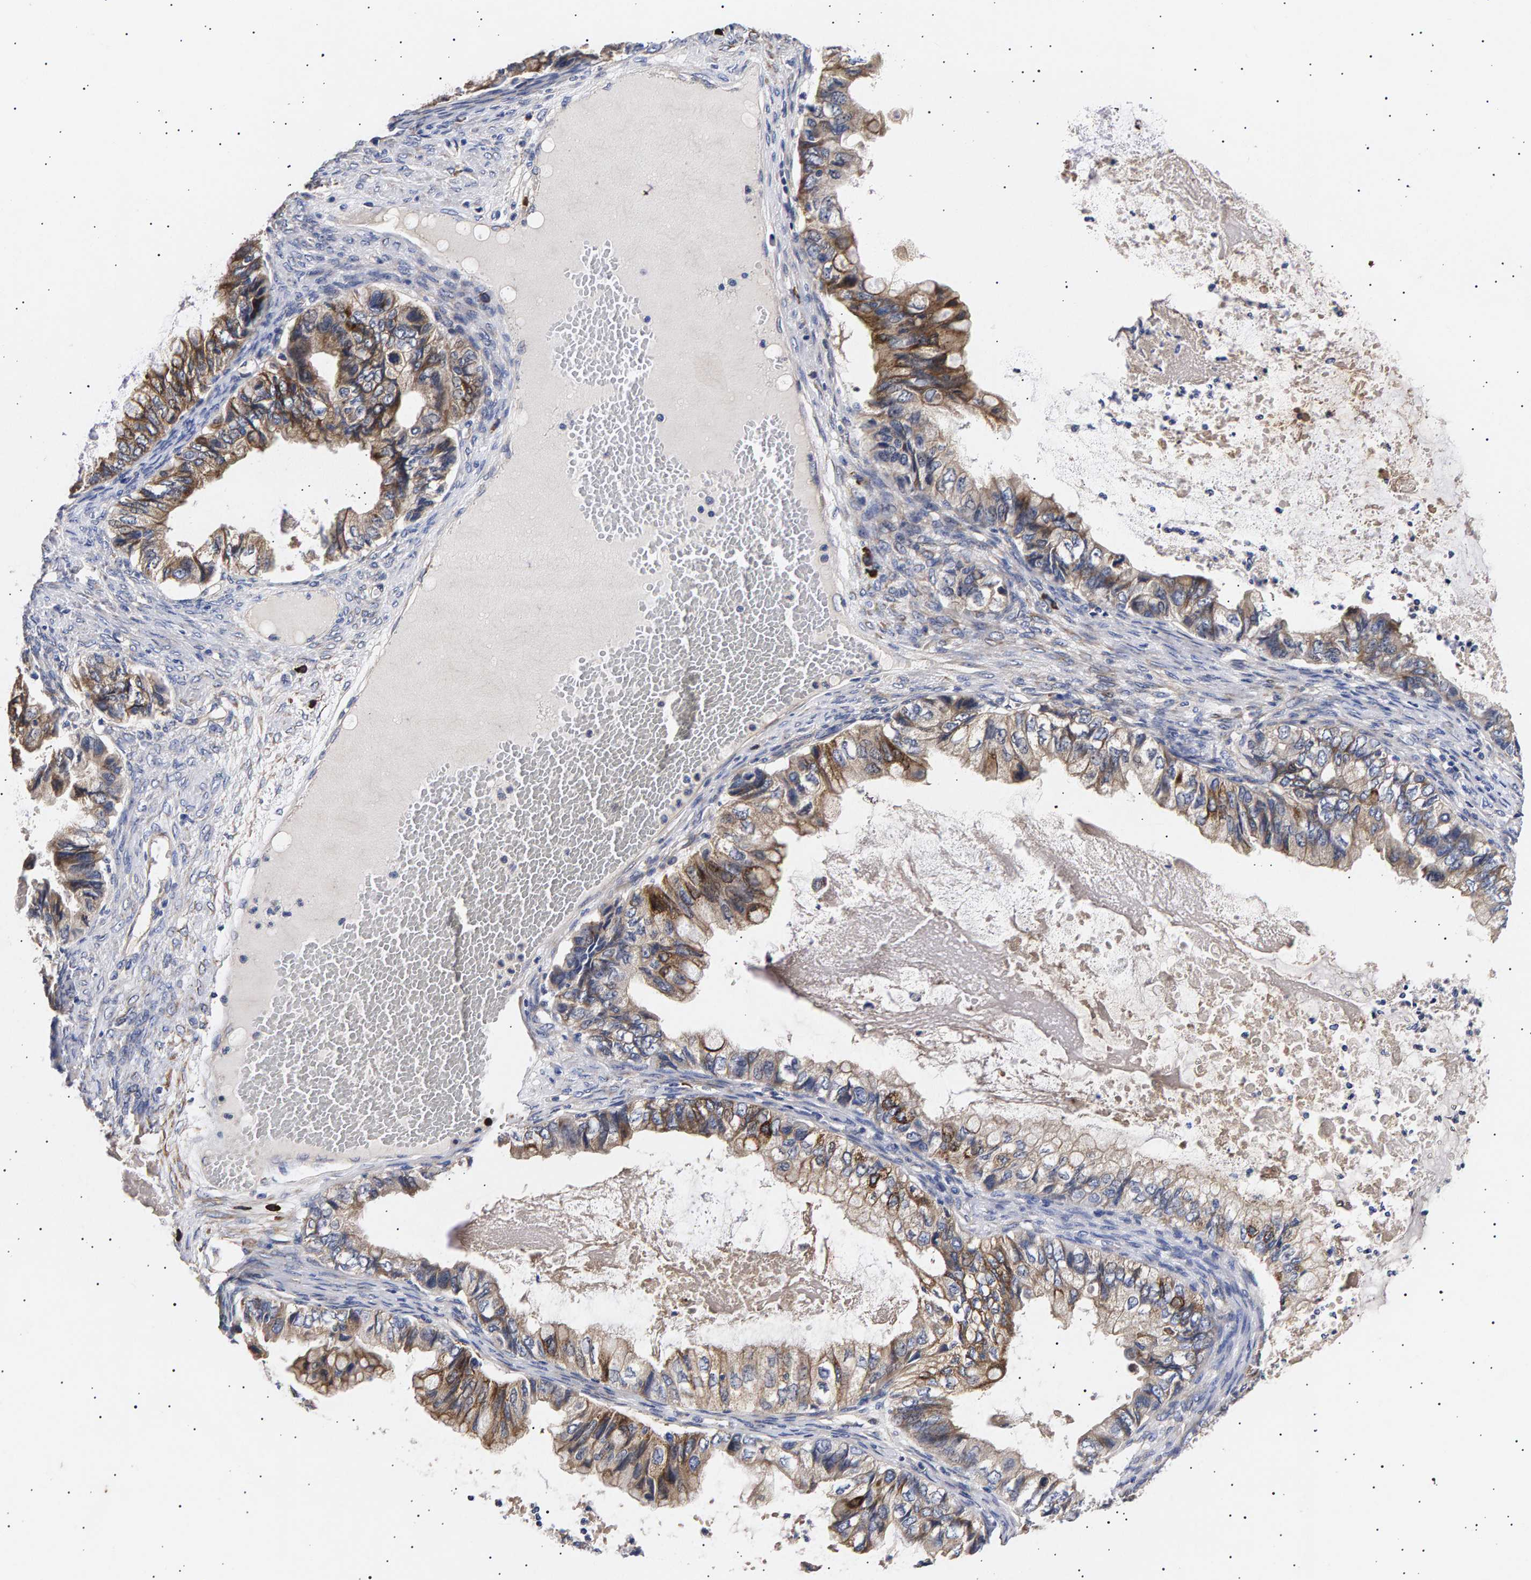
{"staining": {"intensity": "moderate", "quantity": ">75%", "location": "cytoplasmic/membranous"}, "tissue": "ovarian cancer", "cell_type": "Tumor cells", "image_type": "cancer", "snomed": [{"axis": "morphology", "description": "Cystadenocarcinoma, mucinous, NOS"}, {"axis": "topography", "description": "Ovary"}], "caption": "The image shows immunohistochemical staining of mucinous cystadenocarcinoma (ovarian). There is moderate cytoplasmic/membranous positivity is seen in approximately >75% of tumor cells.", "gene": "ANKRD40", "patient": {"sex": "female", "age": 80}}